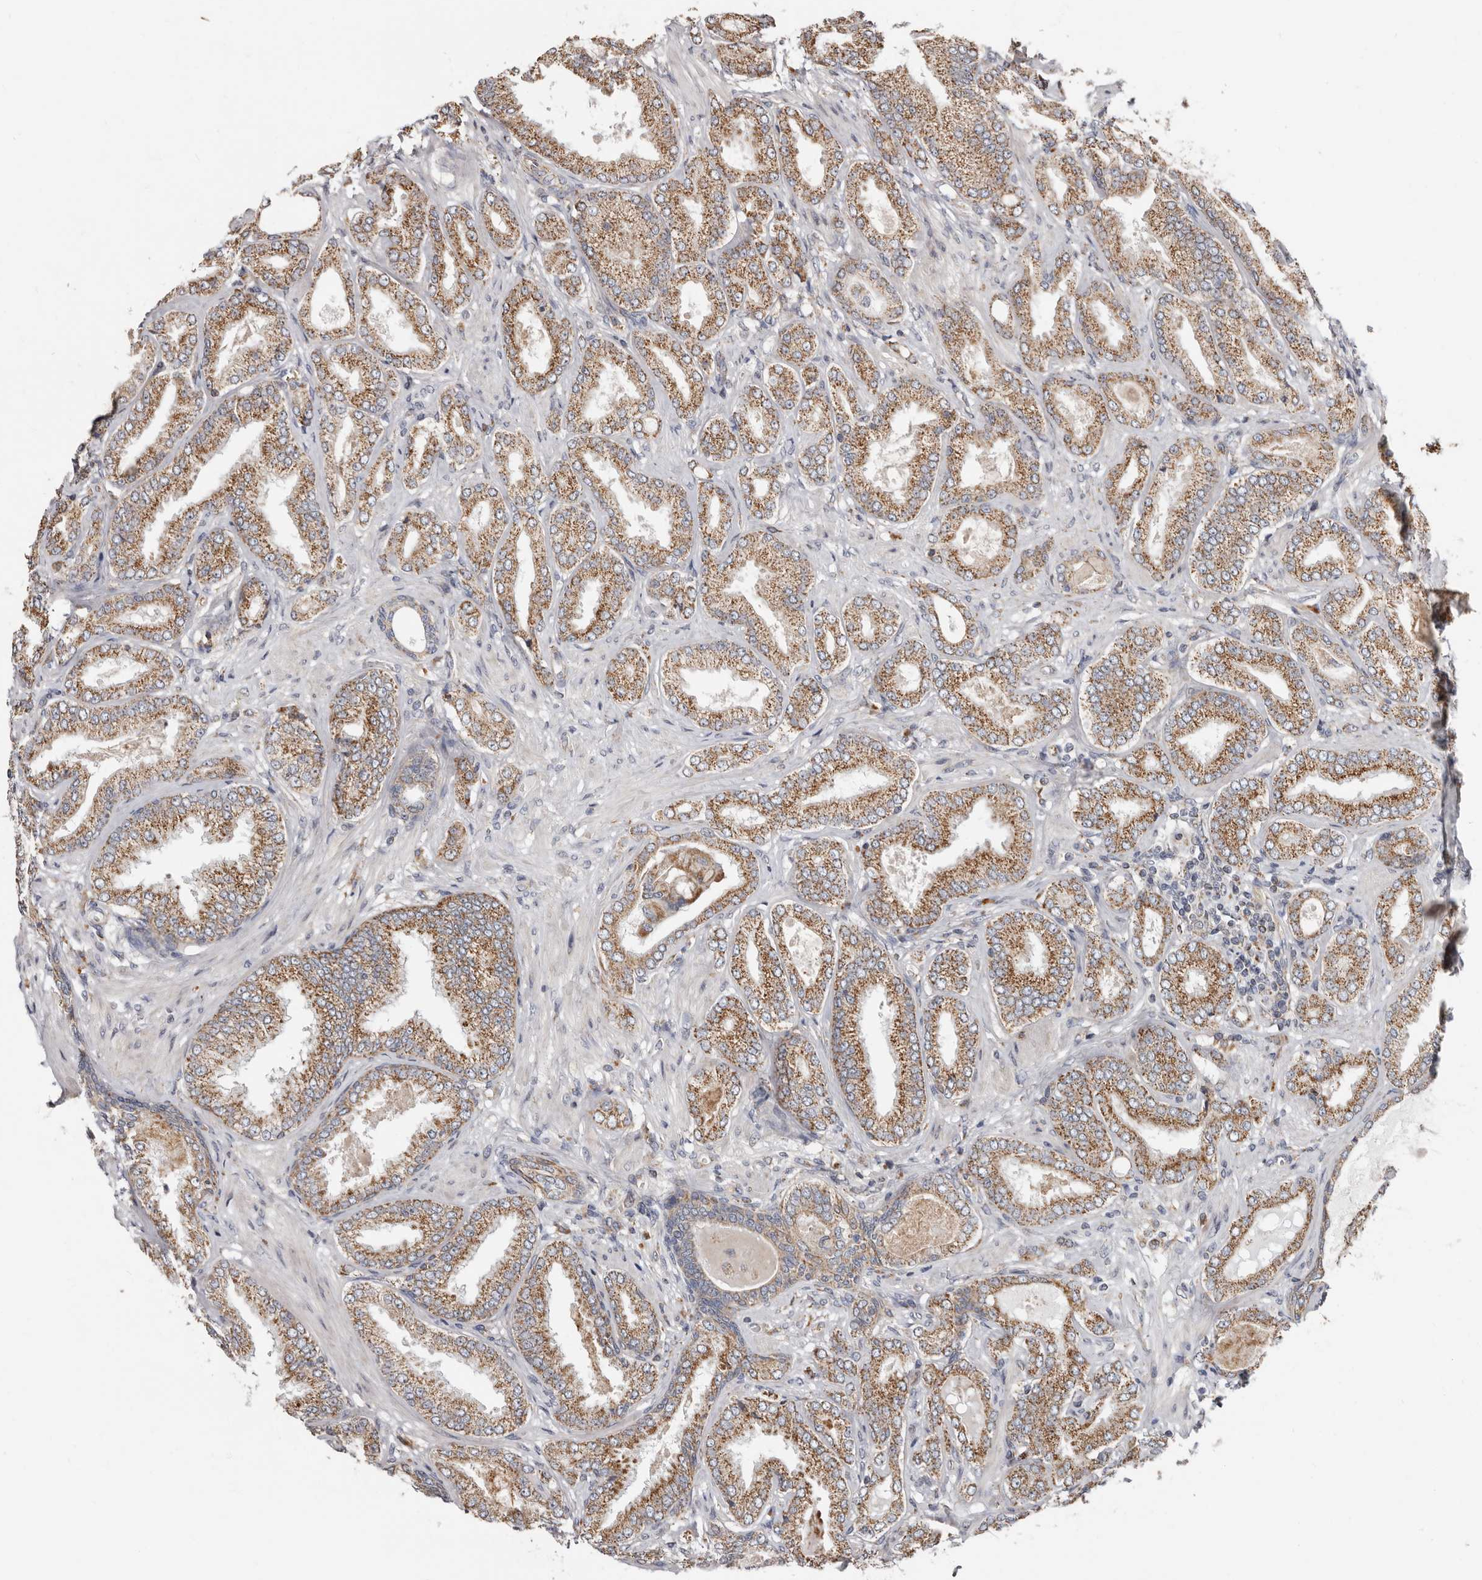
{"staining": {"intensity": "moderate", "quantity": ">75%", "location": "cytoplasmic/membranous"}, "tissue": "prostate cancer", "cell_type": "Tumor cells", "image_type": "cancer", "snomed": [{"axis": "morphology", "description": "Adenocarcinoma, Low grade"}, {"axis": "topography", "description": "Prostate"}], "caption": "Prostate adenocarcinoma (low-grade) tissue reveals moderate cytoplasmic/membranous positivity in about >75% of tumor cells, visualized by immunohistochemistry.", "gene": "MRPL18", "patient": {"sex": "male", "age": 63}}